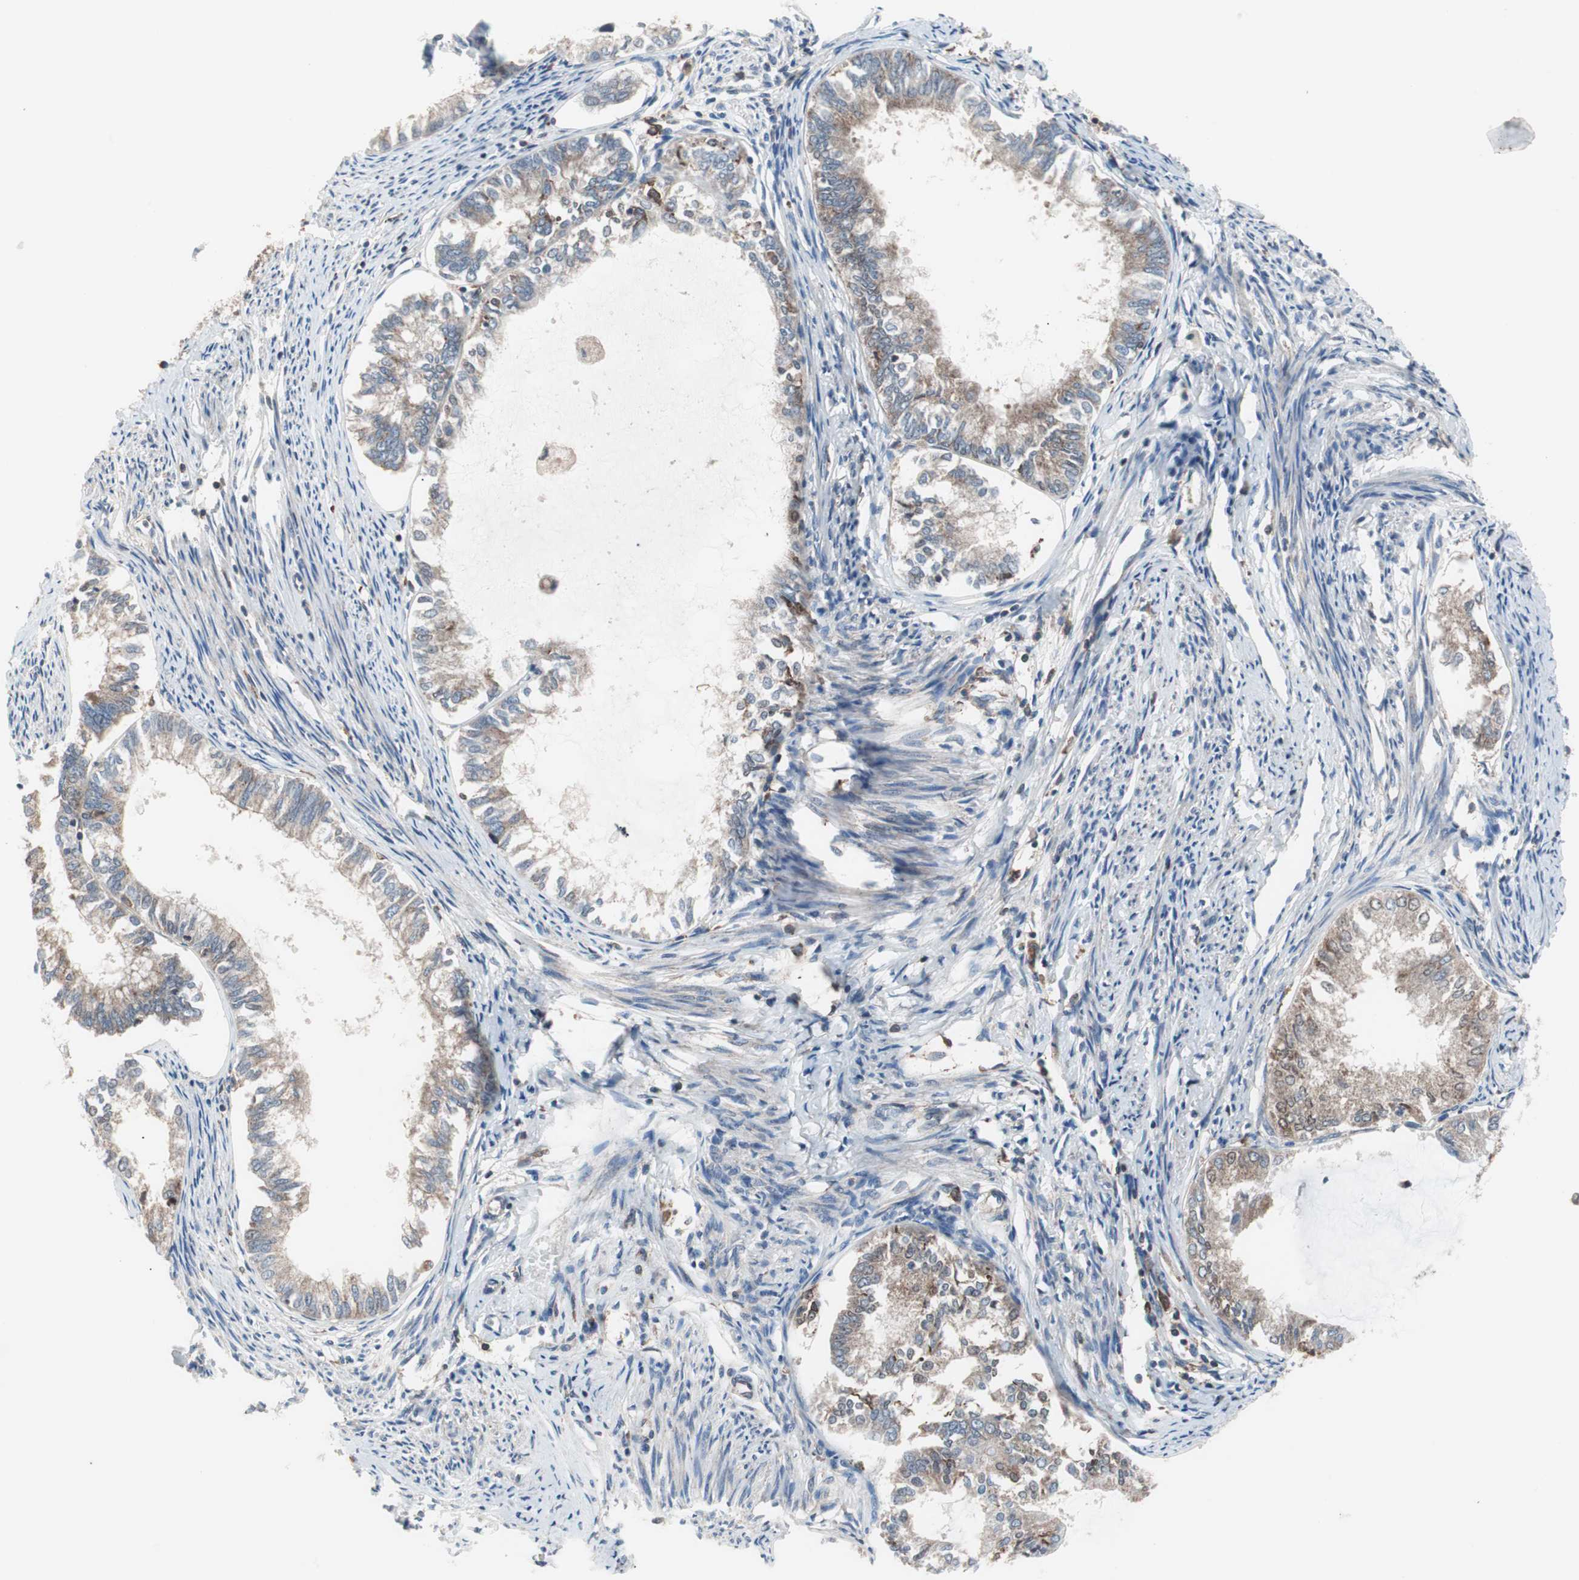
{"staining": {"intensity": "moderate", "quantity": ">75%", "location": "cytoplasmic/membranous"}, "tissue": "endometrial cancer", "cell_type": "Tumor cells", "image_type": "cancer", "snomed": [{"axis": "morphology", "description": "Adenocarcinoma, NOS"}, {"axis": "topography", "description": "Endometrium"}], "caption": "Adenocarcinoma (endometrial) was stained to show a protein in brown. There is medium levels of moderate cytoplasmic/membranous expression in approximately >75% of tumor cells.", "gene": "PIK3R1", "patient": {"sex": "female", "age": 86}}